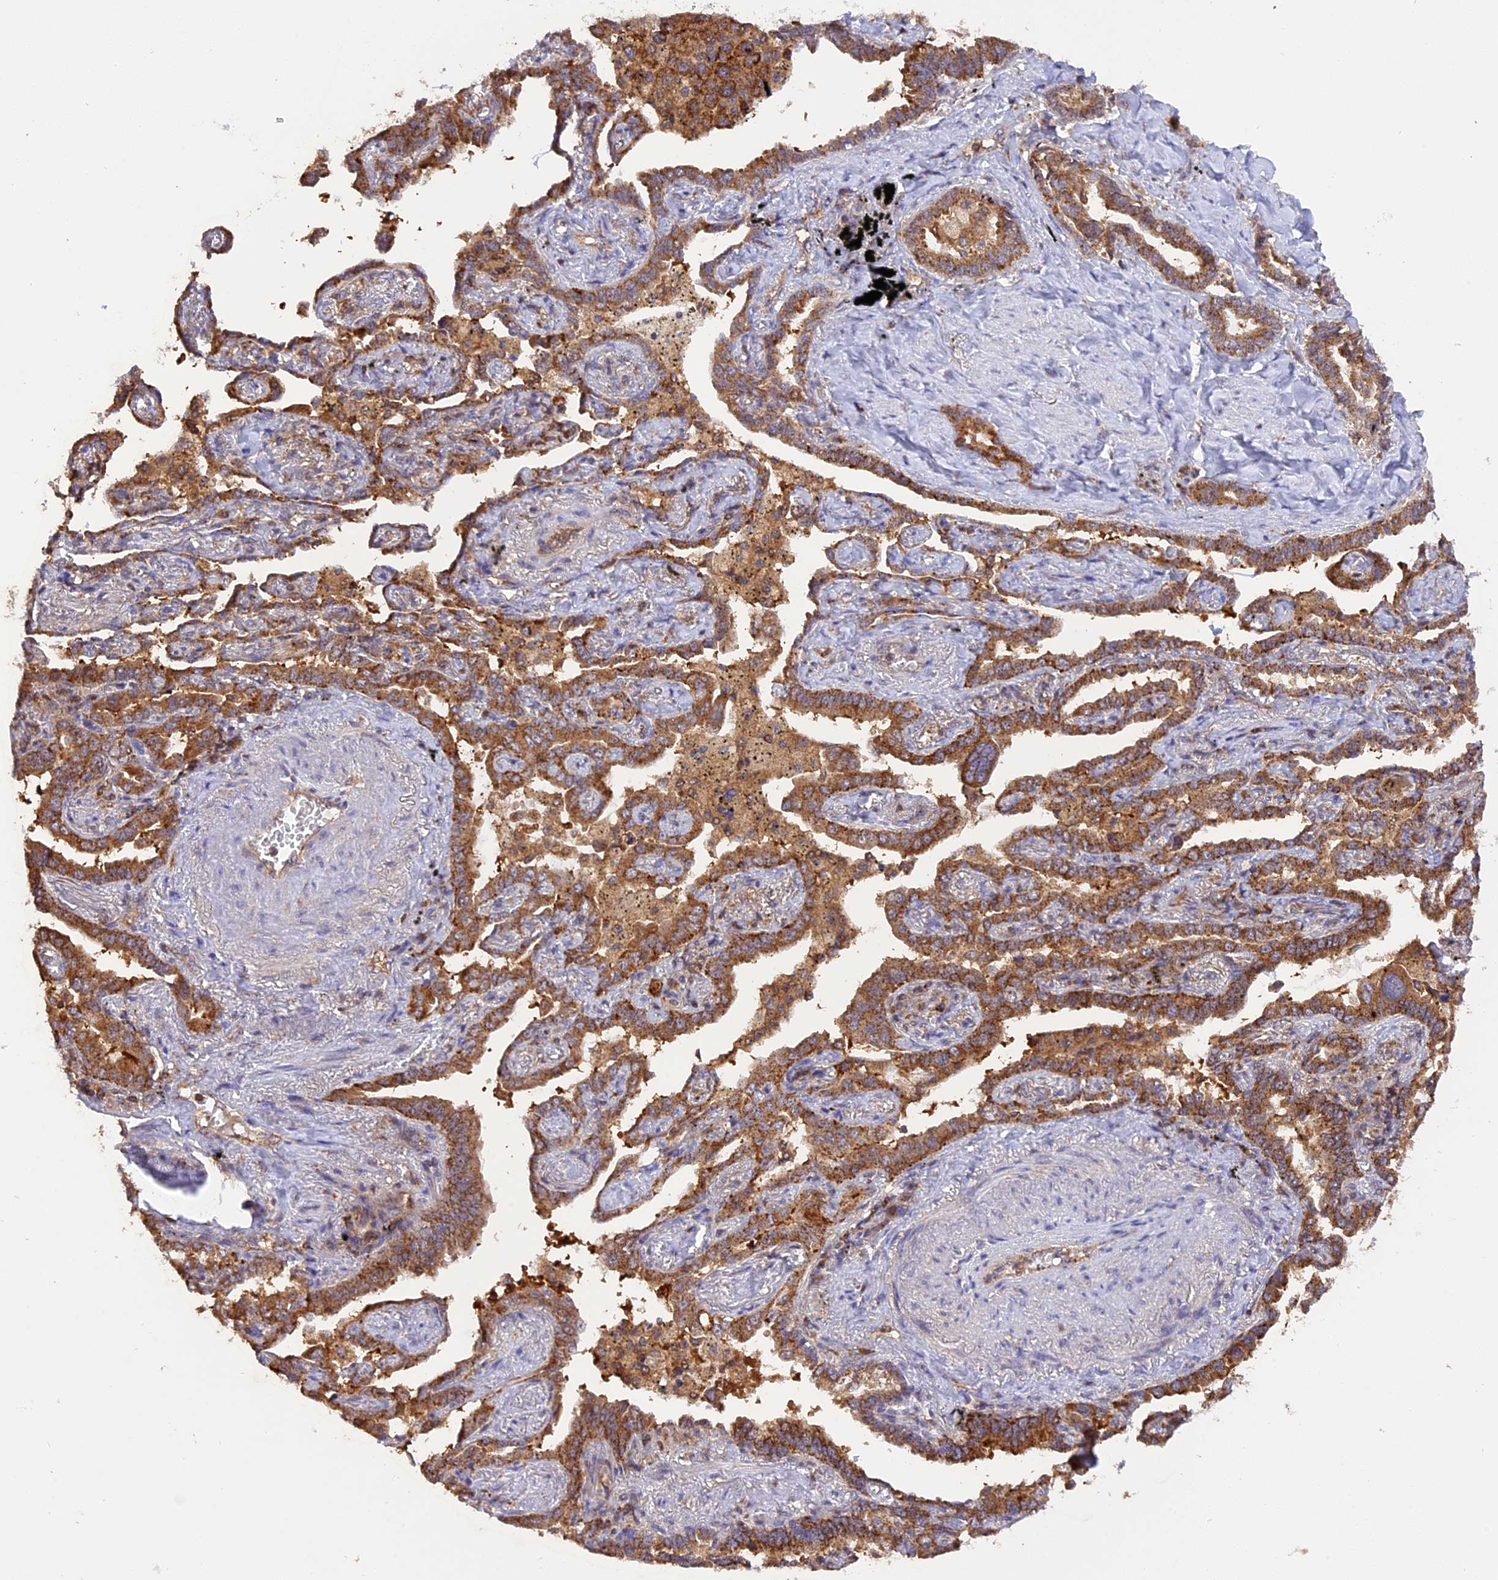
{"staining": {"intensity": "moderate", "quantity": ">75%", "location": "cytoplasmic/membranous"}, "tissue": "lung cancer", "cell_type": "Tumor cells", "image_type": "cancer", "snomed": [{"axis": "morphology", "description": "Adenocarcinoma, NOS"}, {"axis": "topography", "description": "Lung"}], "caption": "This is an image of IHC staining of lung cancer, which shows moderate expression in the cytoplasmic/membranous of tumor cells.", "gene": "PEX3", "patient": {"sex": "male", "age": 67}}